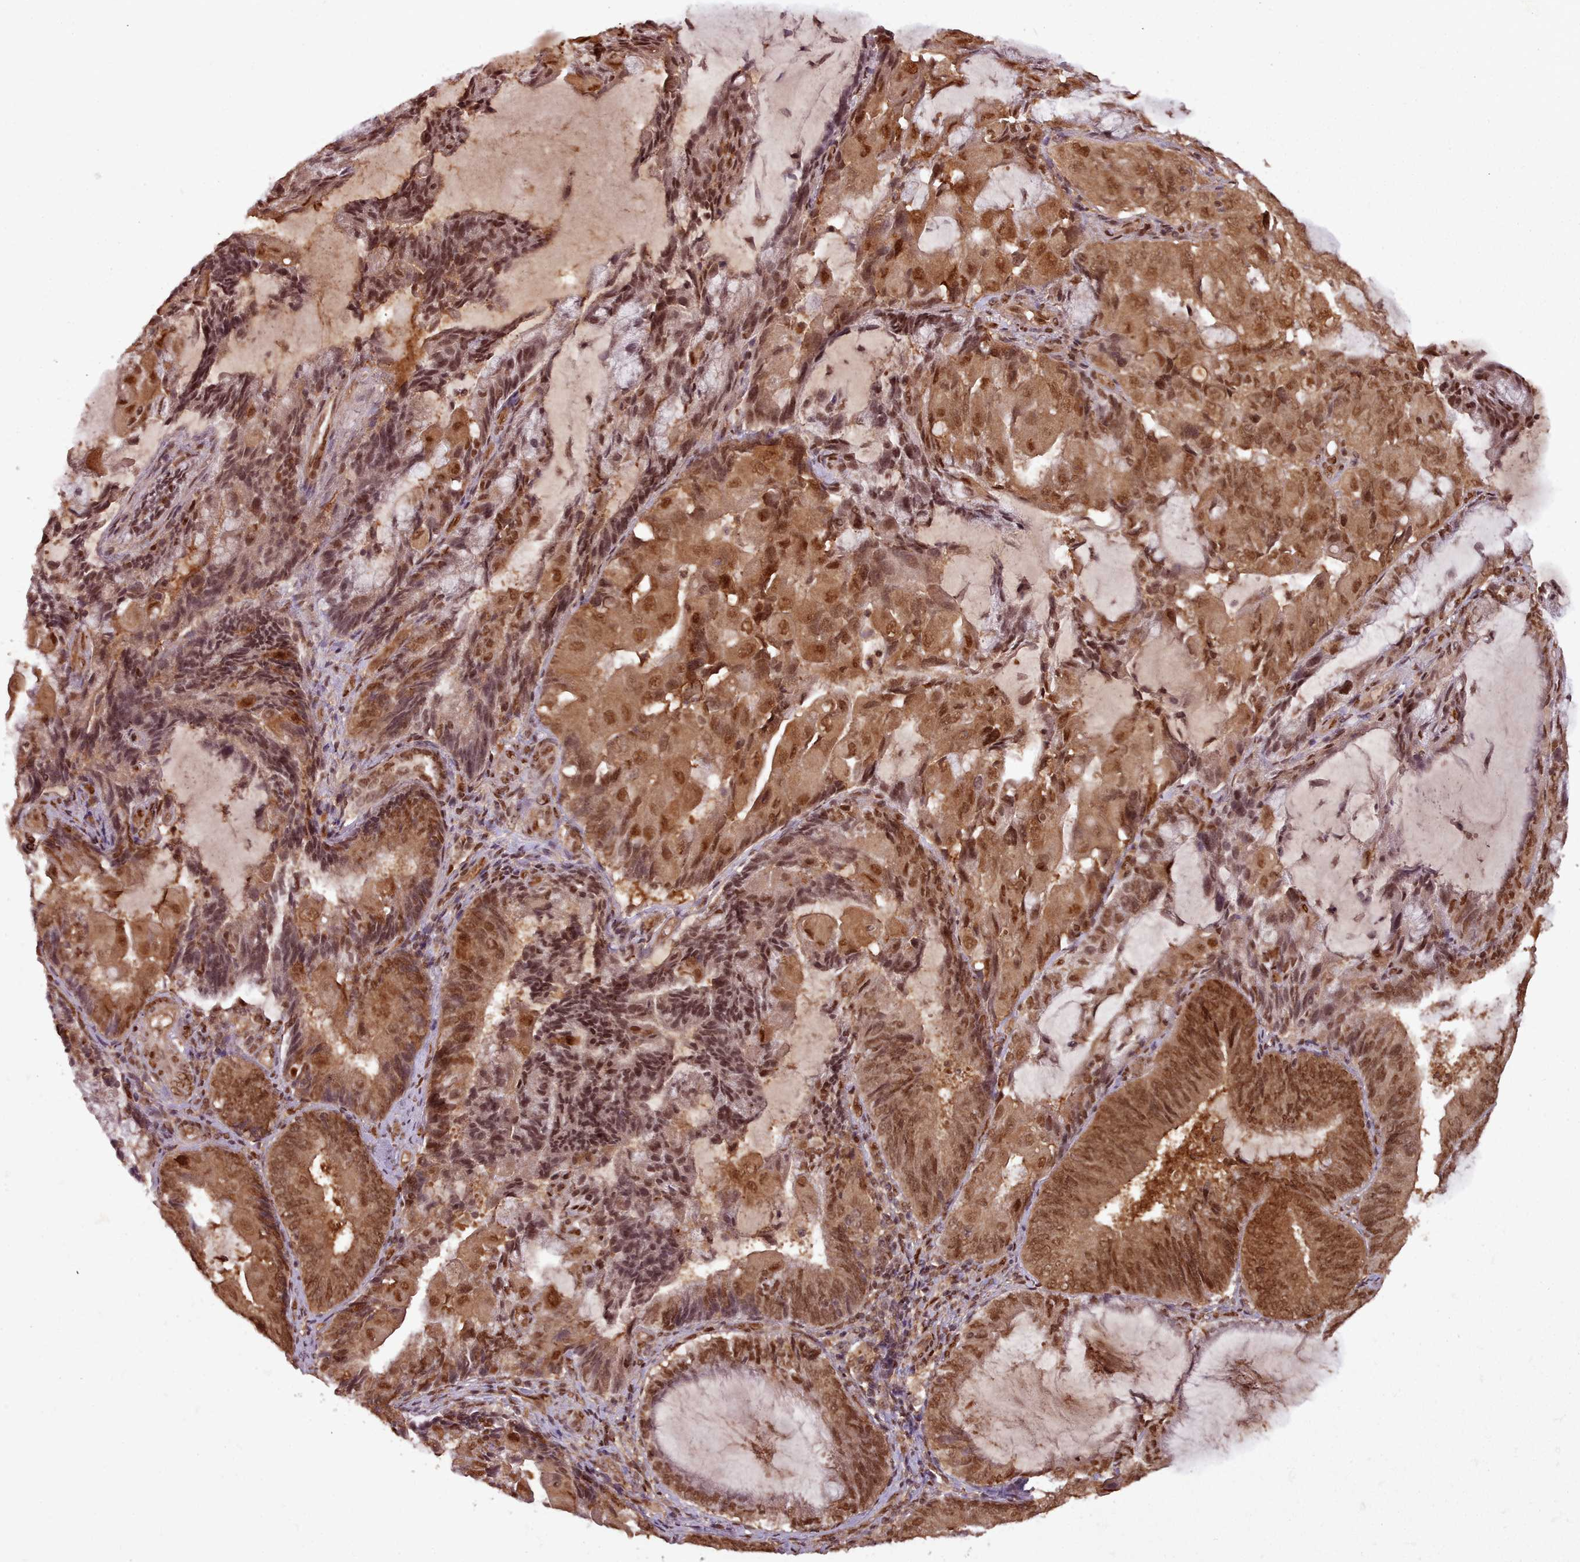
{"staining": {"intensity": "moderate", "quantity": ">75%", "location": "cytoplasmic/membranous,nuclear"}, "tissue": "endometrial cancer", "cell_type": "Tumor cells", "image_type": "cancer", "snomed": [{"axis": "morphology", "description": "Adenocarcinoma, NOS"}, {"axis": "topography", "description": "Endometrium"}], "caption": "Moderate cytoplasmic/membranous and nuclear positivity for a protein is present in approximately >75% of tumor cells of endometrial cancer (adenocarcinoma) using immunohistochemistry.", "gene": "RPS27A", "patient": {"sex": "female", "age": 81}}